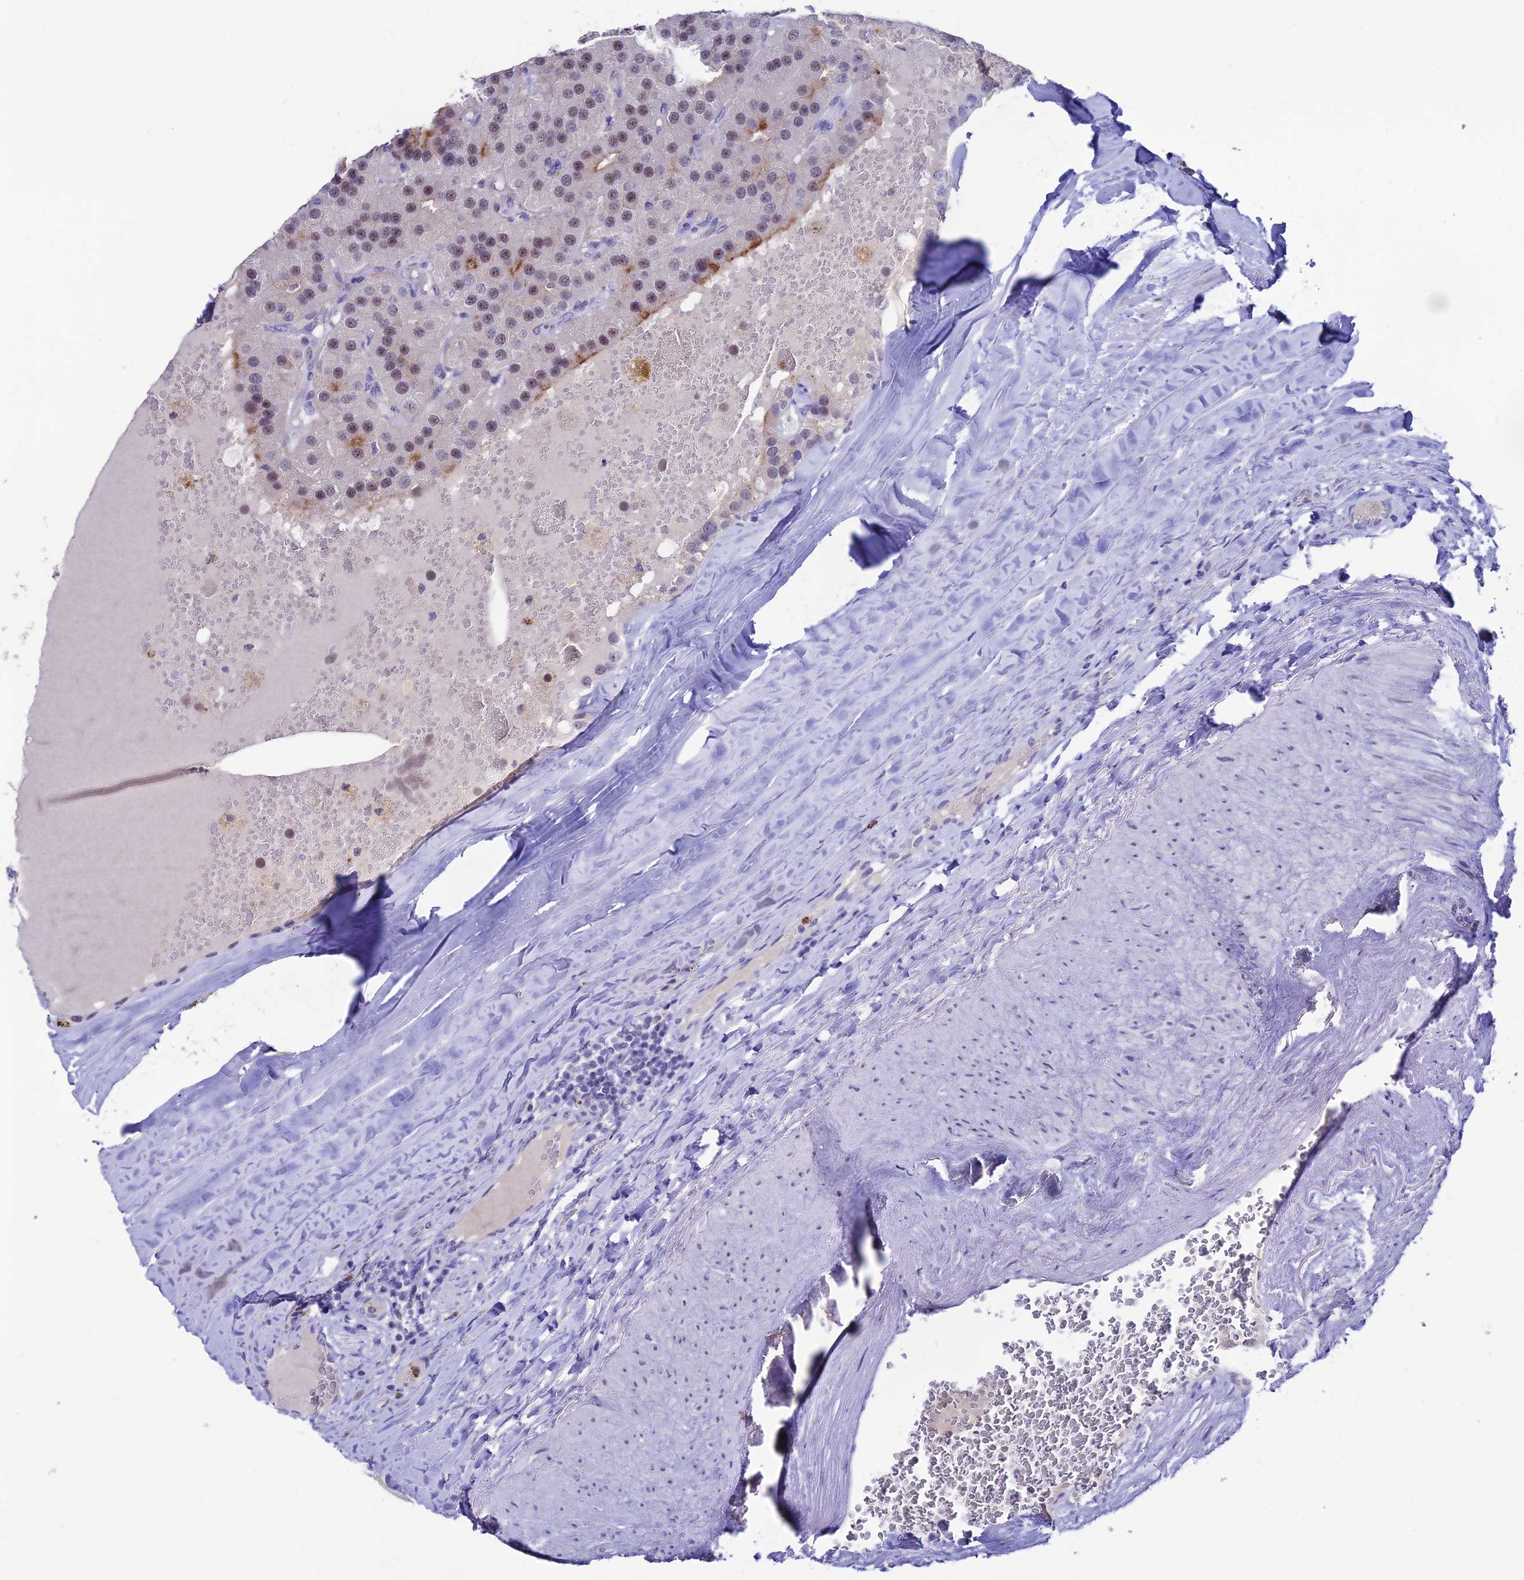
{"staining": {"intensity": "moderate", "quantity": "<25%", "location": "cytoplasmic/membranous,nuclear"}, "tissue": "parathyroid gland", "cell_type": "Glandular cells", "image_type": "normal", "snomed": [{"axis": "morphology", "description": "Normal tissue, NOS"}, {"axis": "morphology", "description": "Adenoma, NOS"}, {"axis": "topography", "description": "Parathyroid gland"}], "caption": "This is an image of immunohistochemistry staining of unremarkable parathyroid gland, which shows moderate positivity in the cytoplasmic/membranous,nuclear of glandular cells.", "gene": "MFSD2B", "patient": {"sex": "female", "age": 86}}